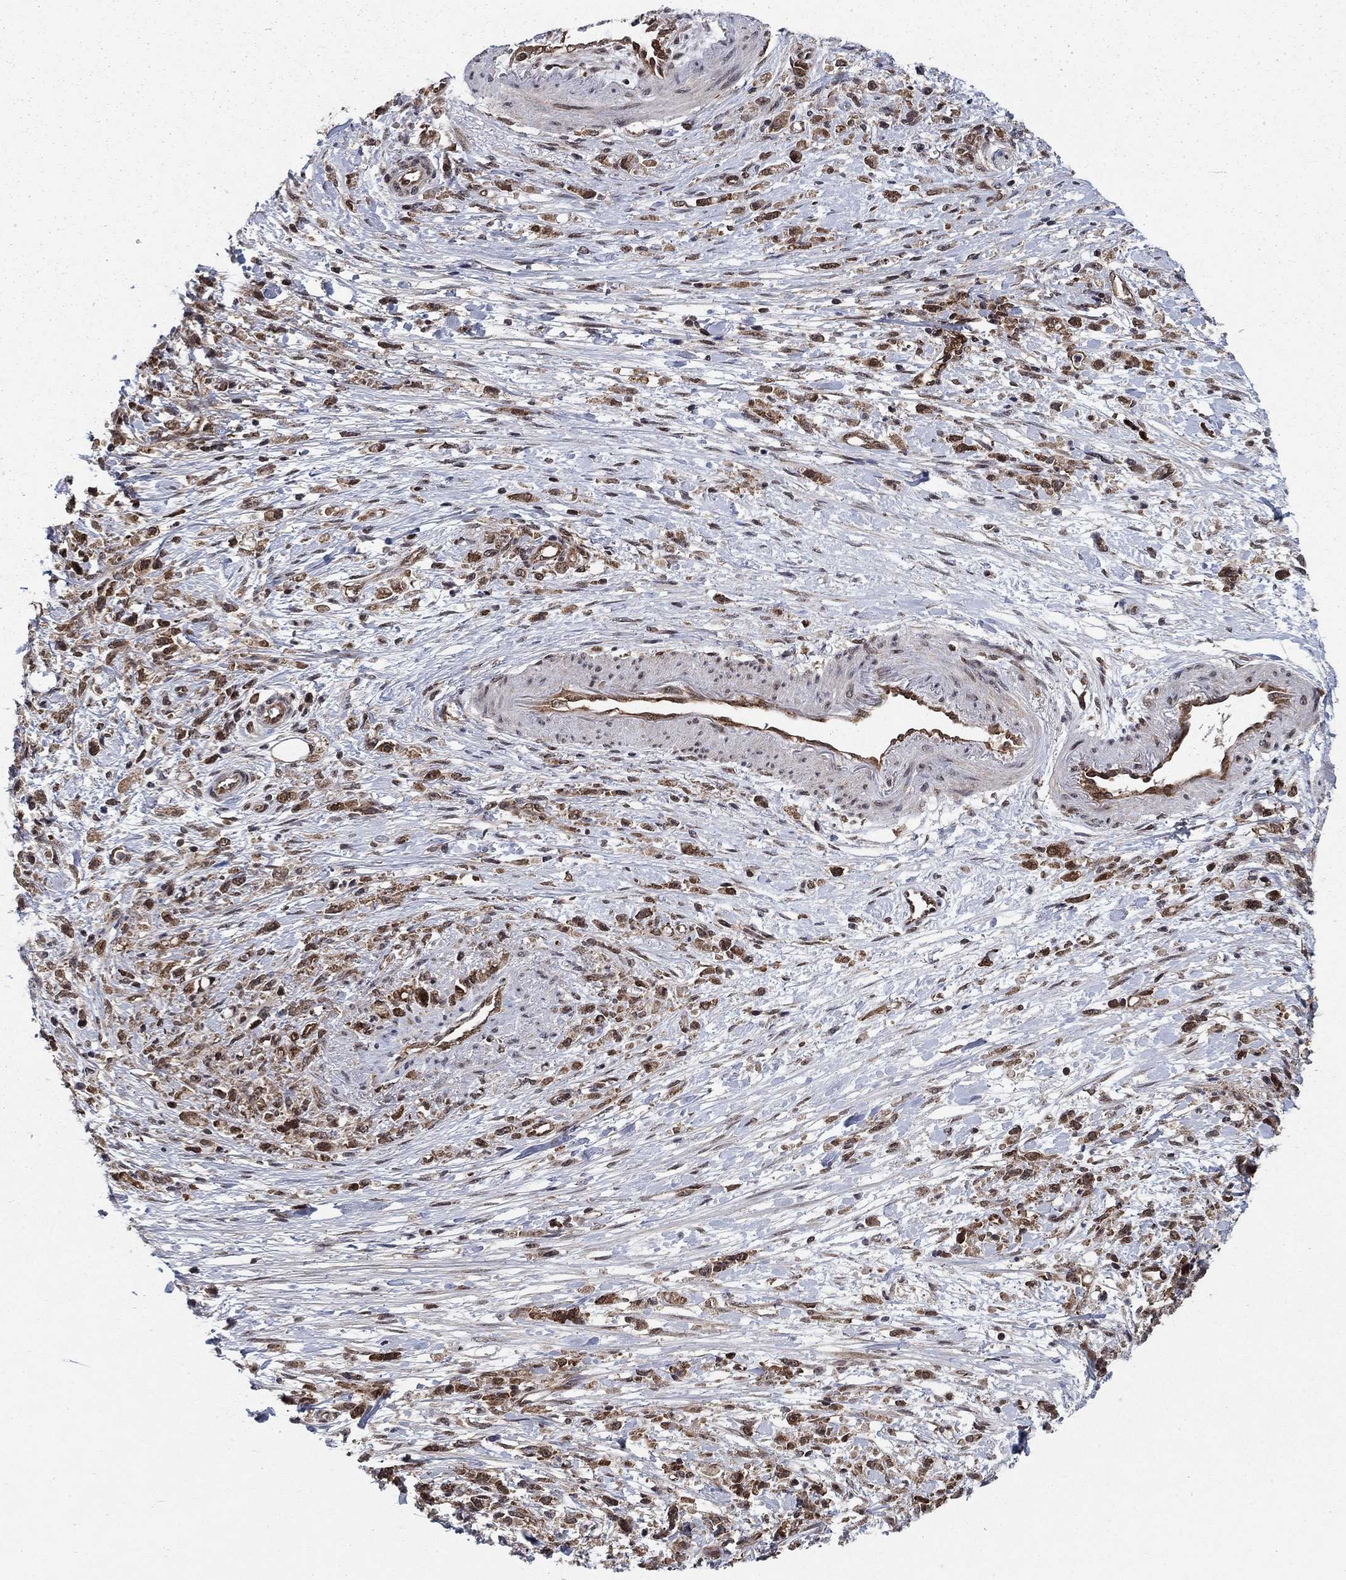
{"staining": {"intensity": "moderate", "quantity": ">75%", "location": "cytoplasmic/membranous"}, "tissue": "stomach cancer", "cell_type": "Tumor cells", "image_type": "cancer", "snomed": [{"axis": "morphology", "description": "Adenocarcinoma, NOS"}, {"axis": "topography", "description": "Stomach"}], "caption": "A photomicrograph of human adenocarcinoma (stomach) stained for a protein displays moderate cytoplasmic/membranous brown staining in tumor cells.", "gene": "DNAJA1", "patient": {"sex": "female", "age": 59}}